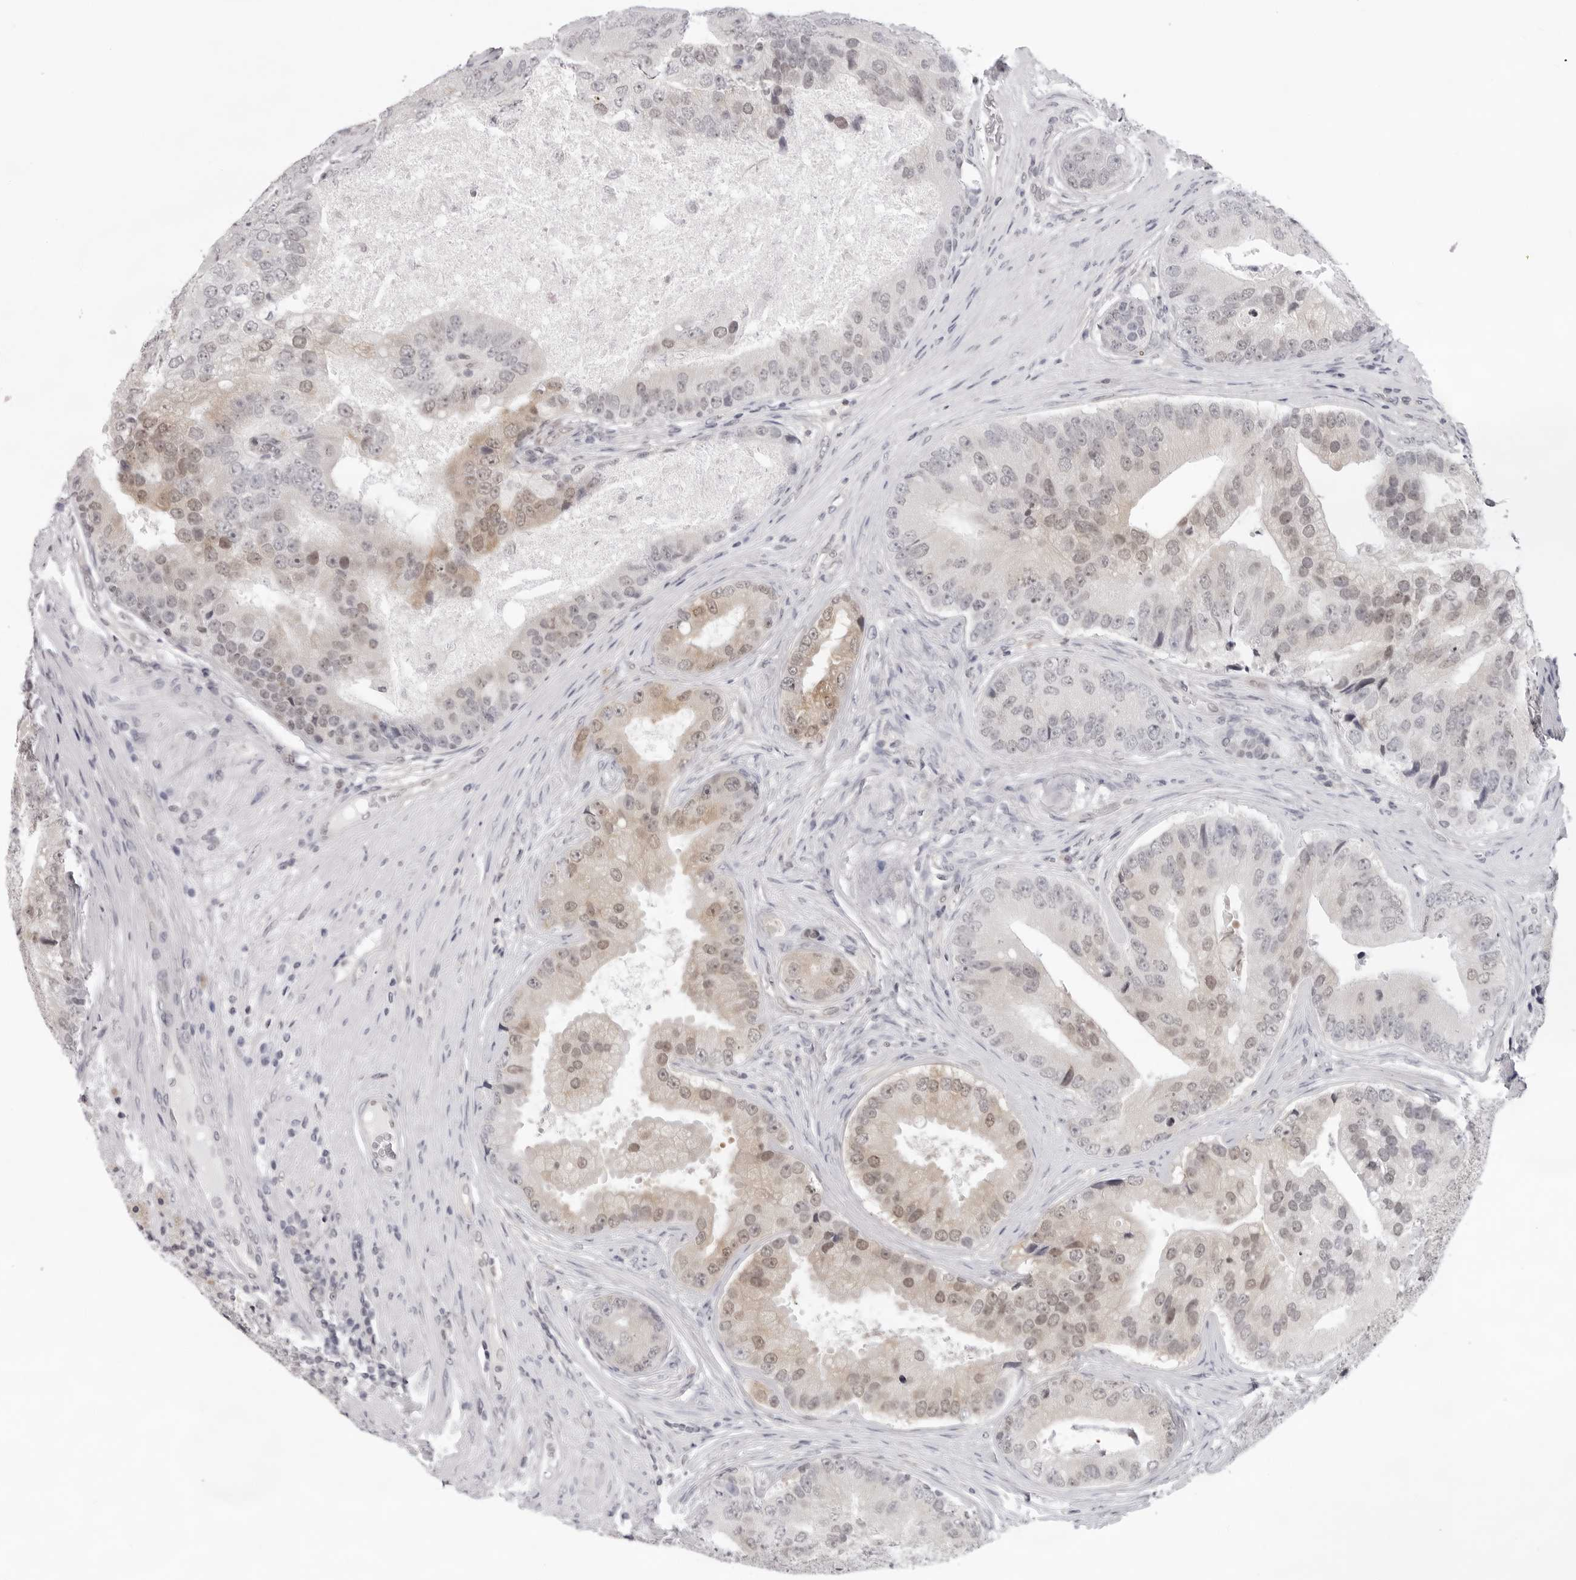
{"staining": {"intensity": "weak", "quantity": "<25%", "location": "nuclear"}, "tissue": "prostate cancer", "cell_type": "Tumor cells", "image_type": "cancer", "snomed": [{"axis": "morphology", "description": "Adenocarcinoma, High grade"}, {"axis": "topography", "description": "Prostate"}], "caption": "Immunohistochemistry of human prostate adenocarcinoma (high-grade) reveals no staining in tumor cells. (DAB (3,3'-diaminobenzidine) IHC visualized using brightfield microscopy, high magnification).", "gene": "CASP7", "patient": {"sex": "male", "age": 70}}